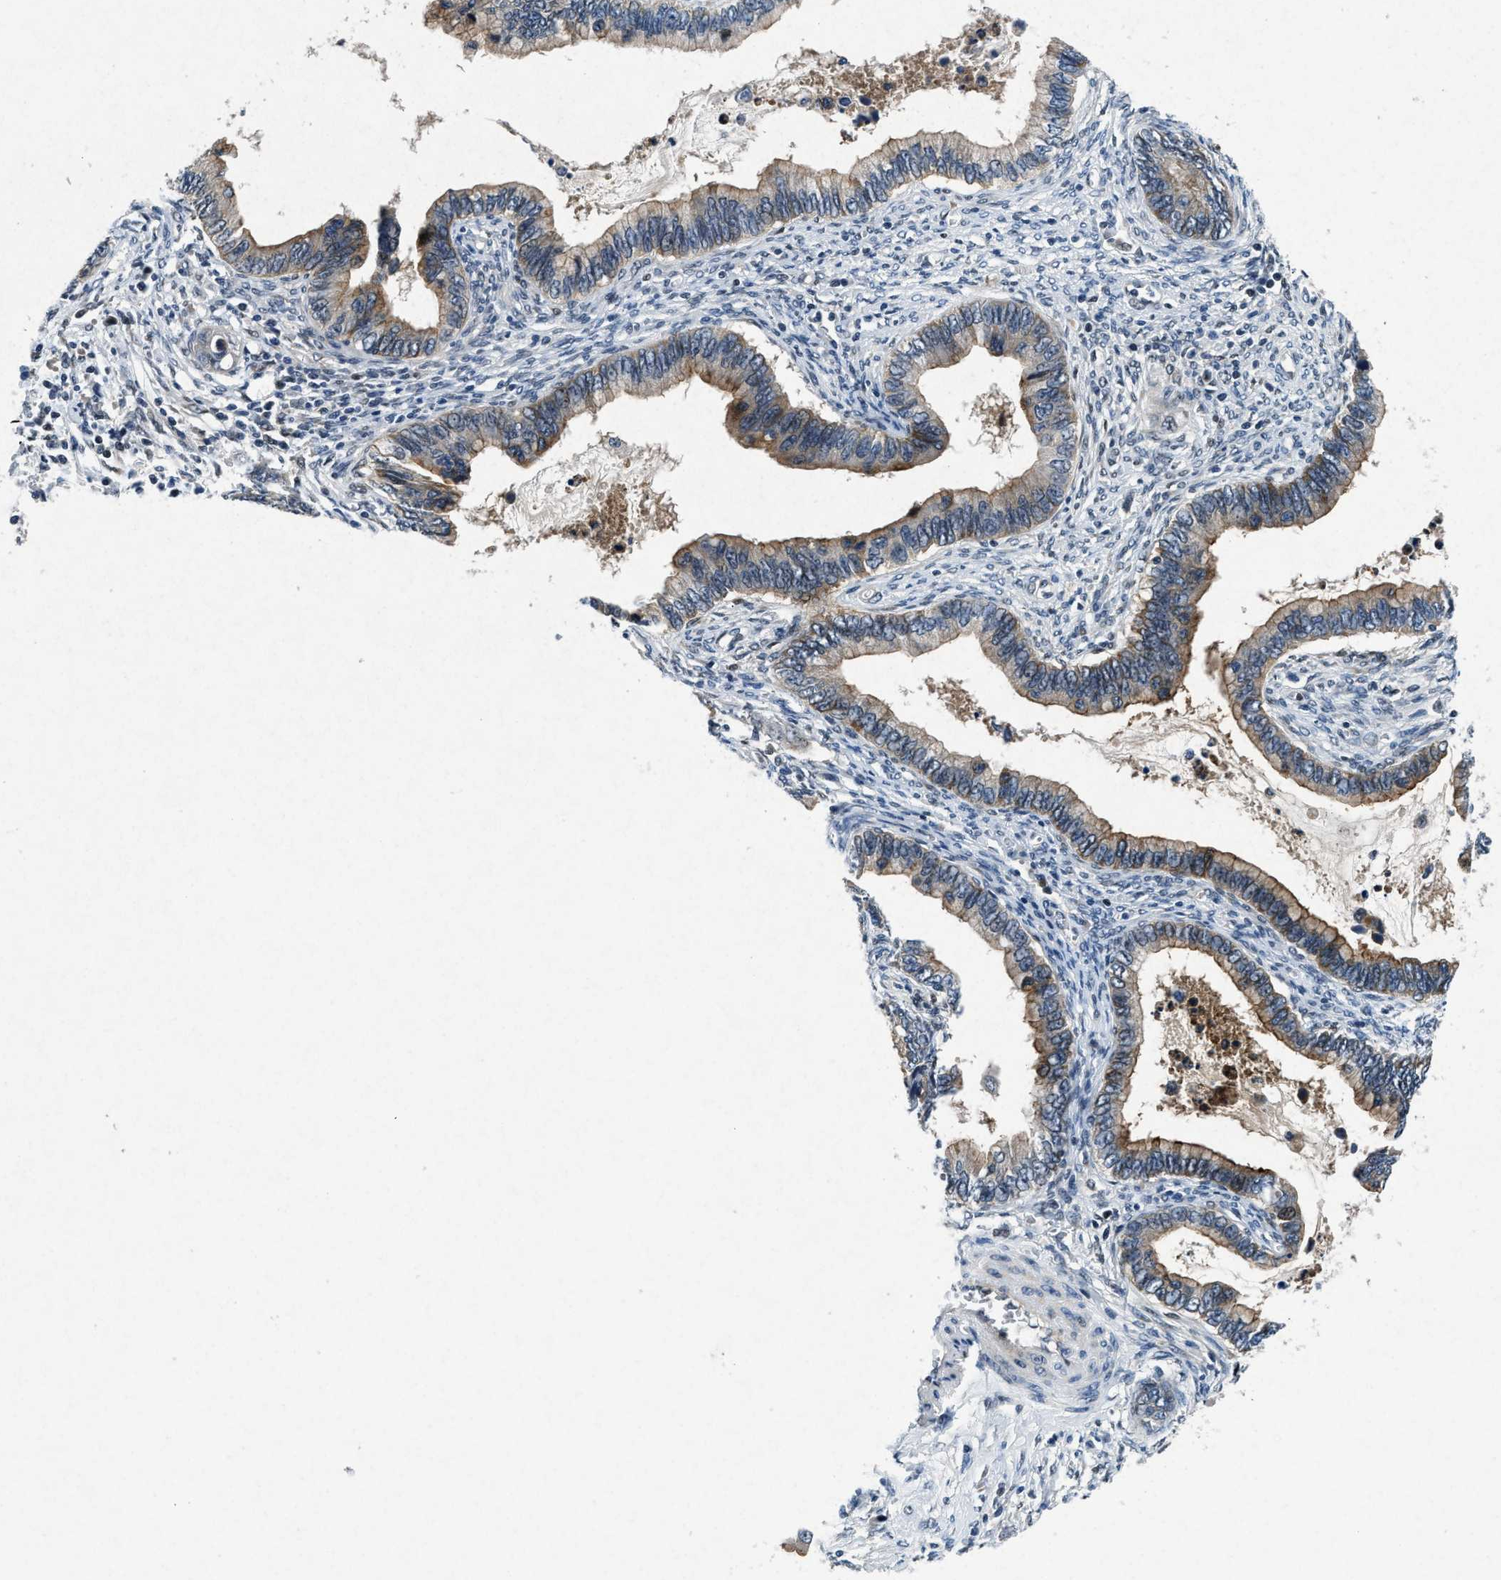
{"staining": {"intensity": "moderate", "quantity": ">75%", "location": "cytoplasmic/membranous"}, "tissue": "cervical cancer", "cell_type": "Tumor cells", "image_type": "cancer", "snomed": [{"axis": "morphology", "description": "Adenocarcinoma, NOS"}, {"axis": "topography", "description": "Cervix"}], "caption": "Tumor cells reveal medium levels of moderate cytoplasmic/membranous expression in about >75% of cells in cervical cancer.", "gene": "PHLDA1", "patient": {"sex": "female", "age": 44}}